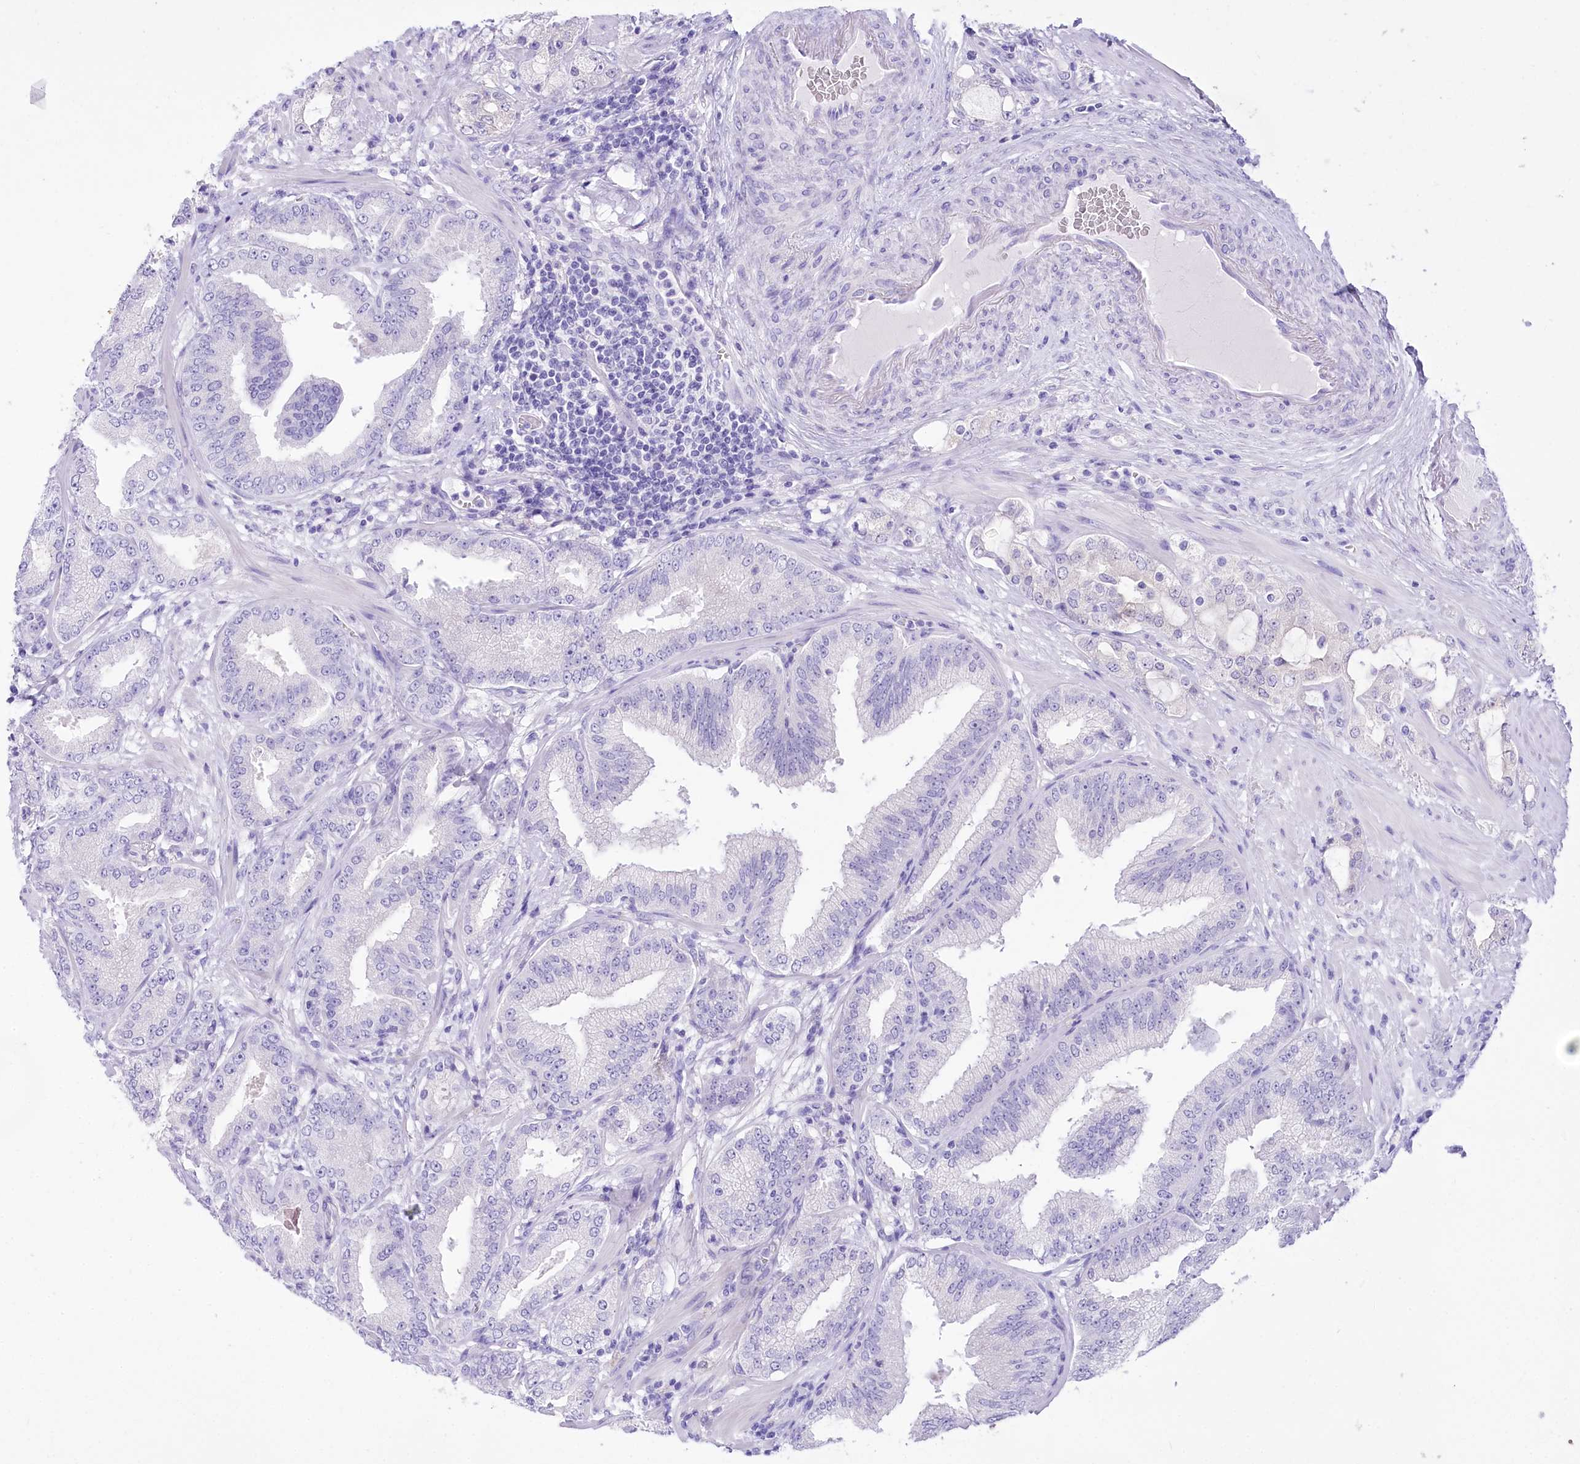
{"staining": {"intensity": "negative", "quantity": "none", "location": "none"}, "tissue": "prostate cancer", "cell_type": "Tumor cells", "image_type": "cancer", "snomed": [{"axis": "morphology", "description": "Adenocarcinoma, High grade"}, {"axis": "topography", "description": "Prostate"}], "caption": "Tumor cells show no significant expression in prostate high-grade adenocarcinoma.", "gene": "PBLD", "patient": {"sex": "male", "age": 64}}